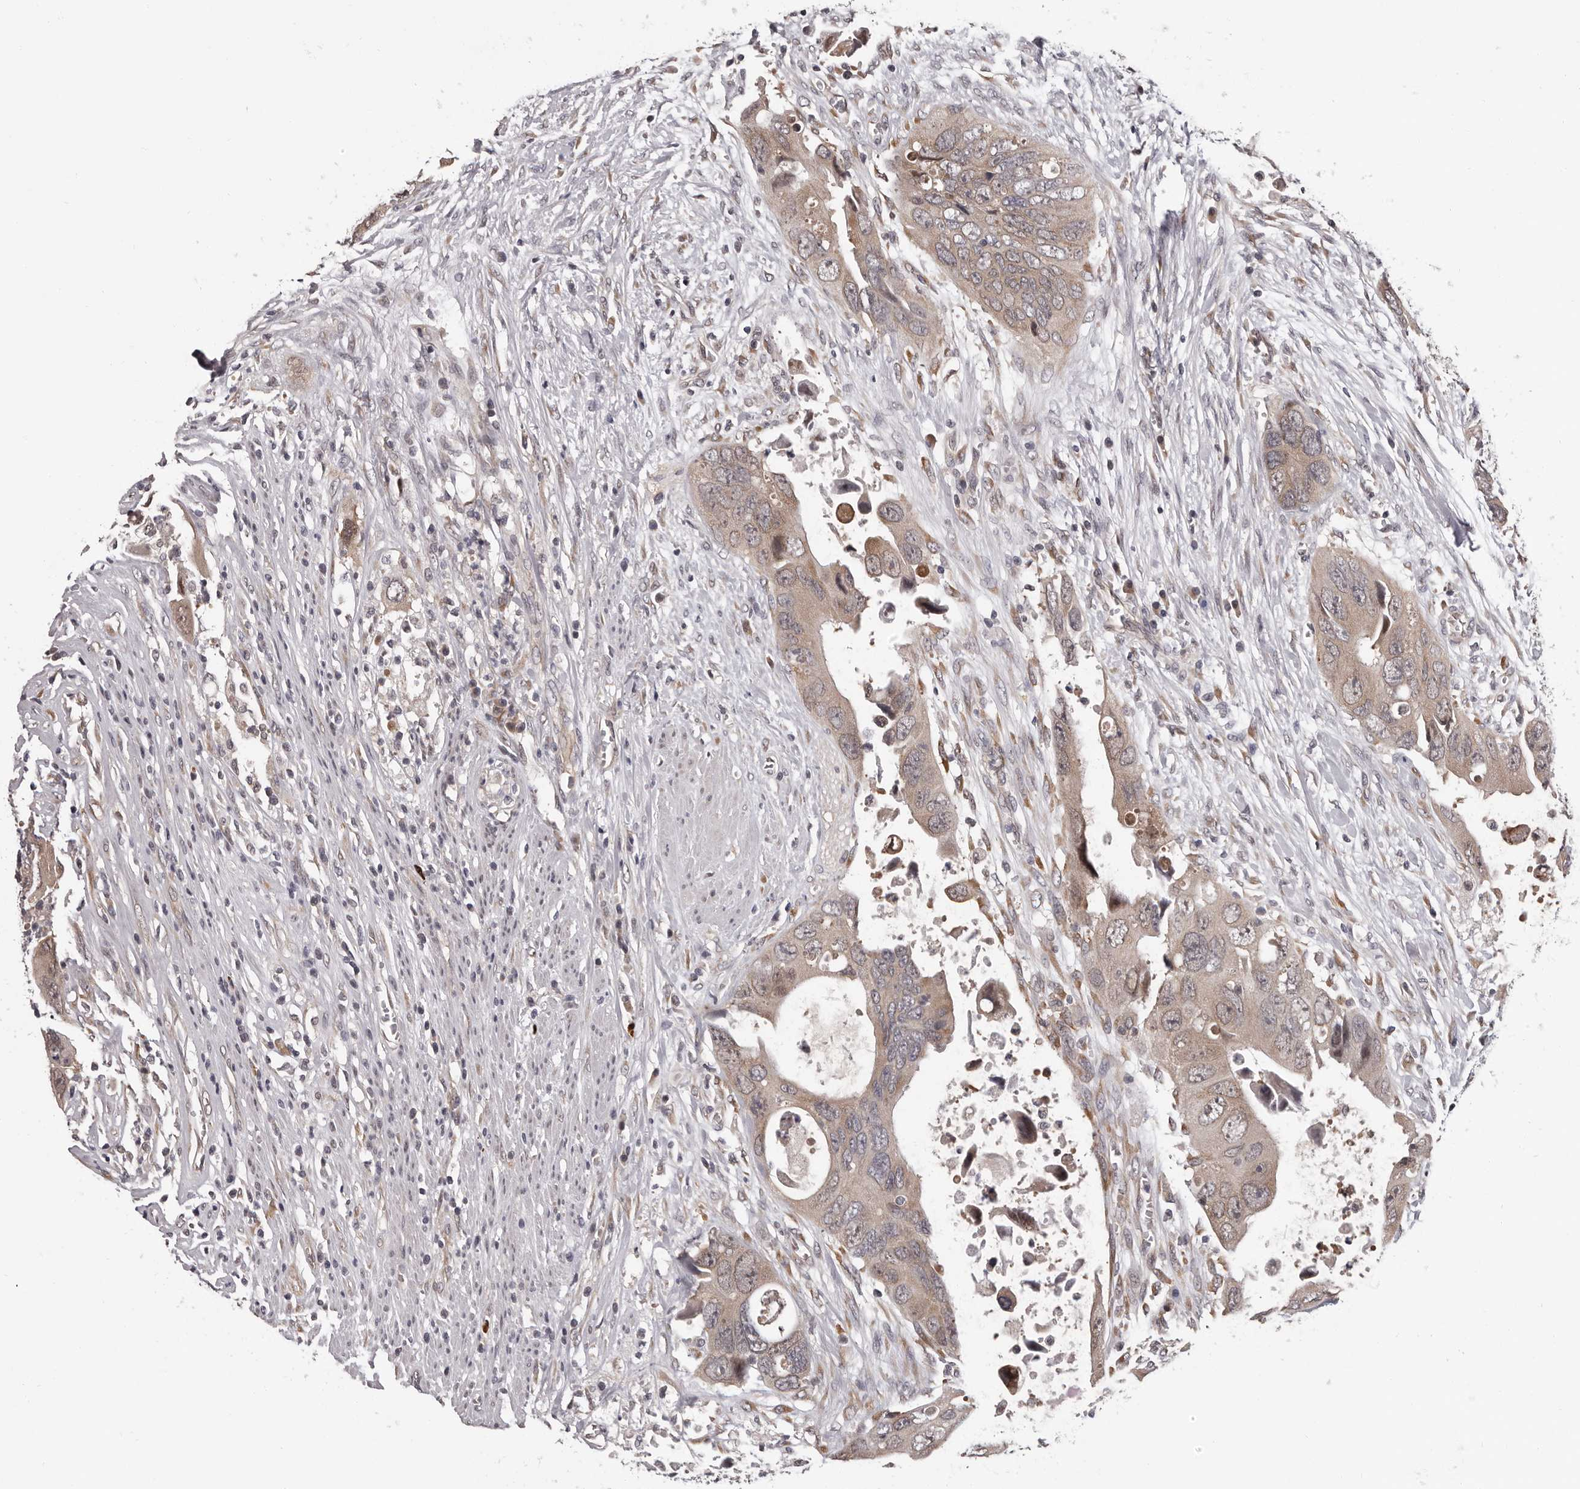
{"staining": {"intensity": "weak", "quantity": ">75%", "location": "cytoplasmic/membranous"}, "tissue": "colorectal cancer", "cell_type": "Tumor cells", "image_type": "cancer", "snomed": [{"axis": "morphology", "description": "Adenocarcinoma, NOS"}, {"axis": "topography", "description": "Rectum"}], "caption": "Weak cytoplasmic/membranous protein expression is present in approximately >75% of tumor cells in colorectal cancer (adenocarcinoma).", "gene": "MED8", "patient": {"sex": "male", "age": 70}}